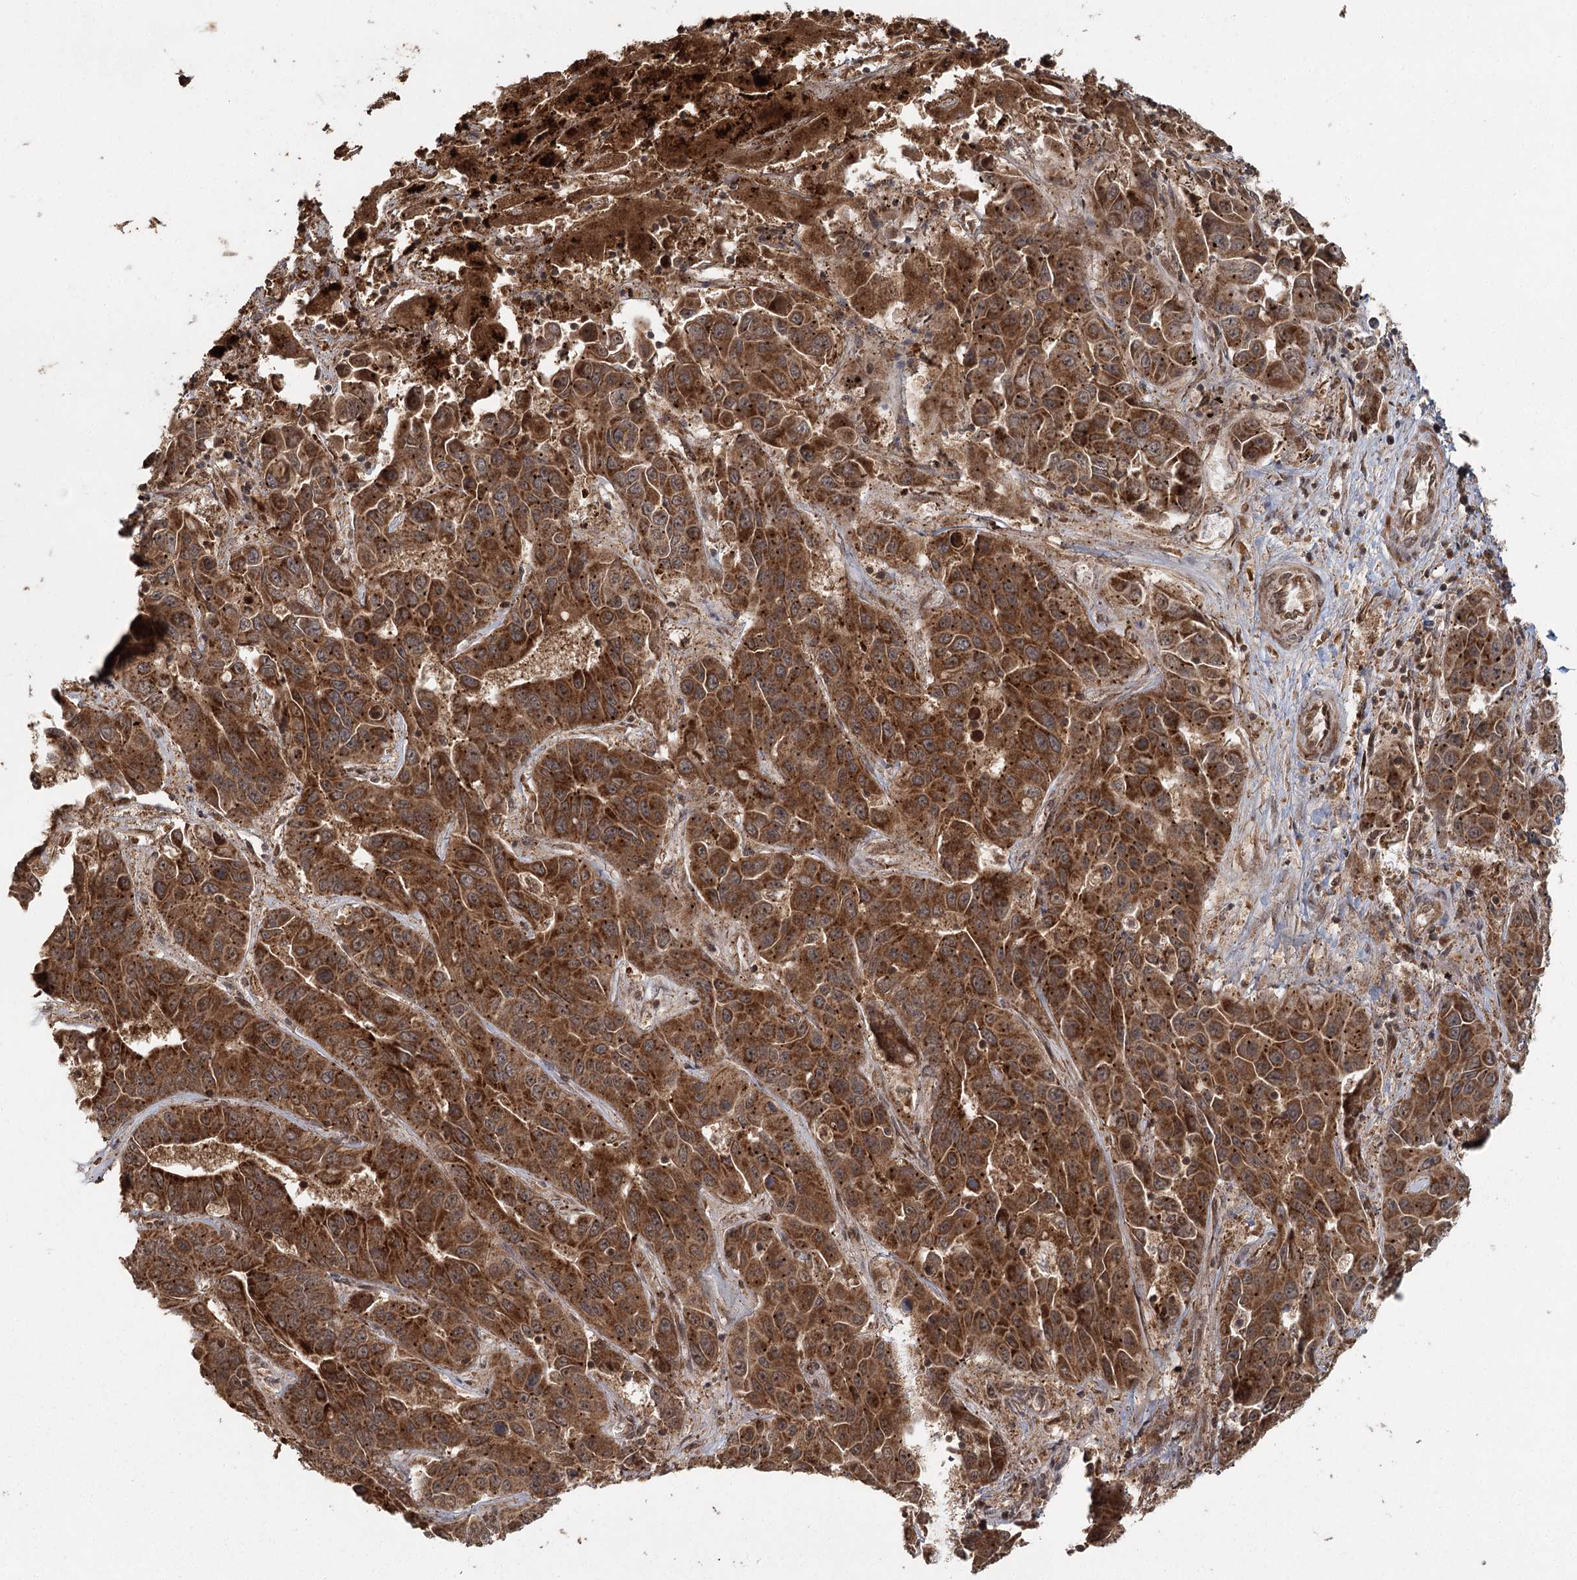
{"staining": {"intensity": "strong", "quantity": ">75%", "location": "cytoplasmic/membranous"}, "tissue": "liver cancer", "cell_type": "Tumor cells", "image_type": "cancer", "snomed": [{"axis": "morphology", "description": "Cholangiocarcinoma"}, {"axis": "topography", "description": "Liver"}], "caption": "A high-resolution micrograph shows IHC staining of liver cancer (cholangiocarcinoma), which demonstrates strong cytoplasmic/membranous positivity in about >75% of tumor cells.", "gene": "MICU1", "patient": {"sex": "female", "age": 52}}